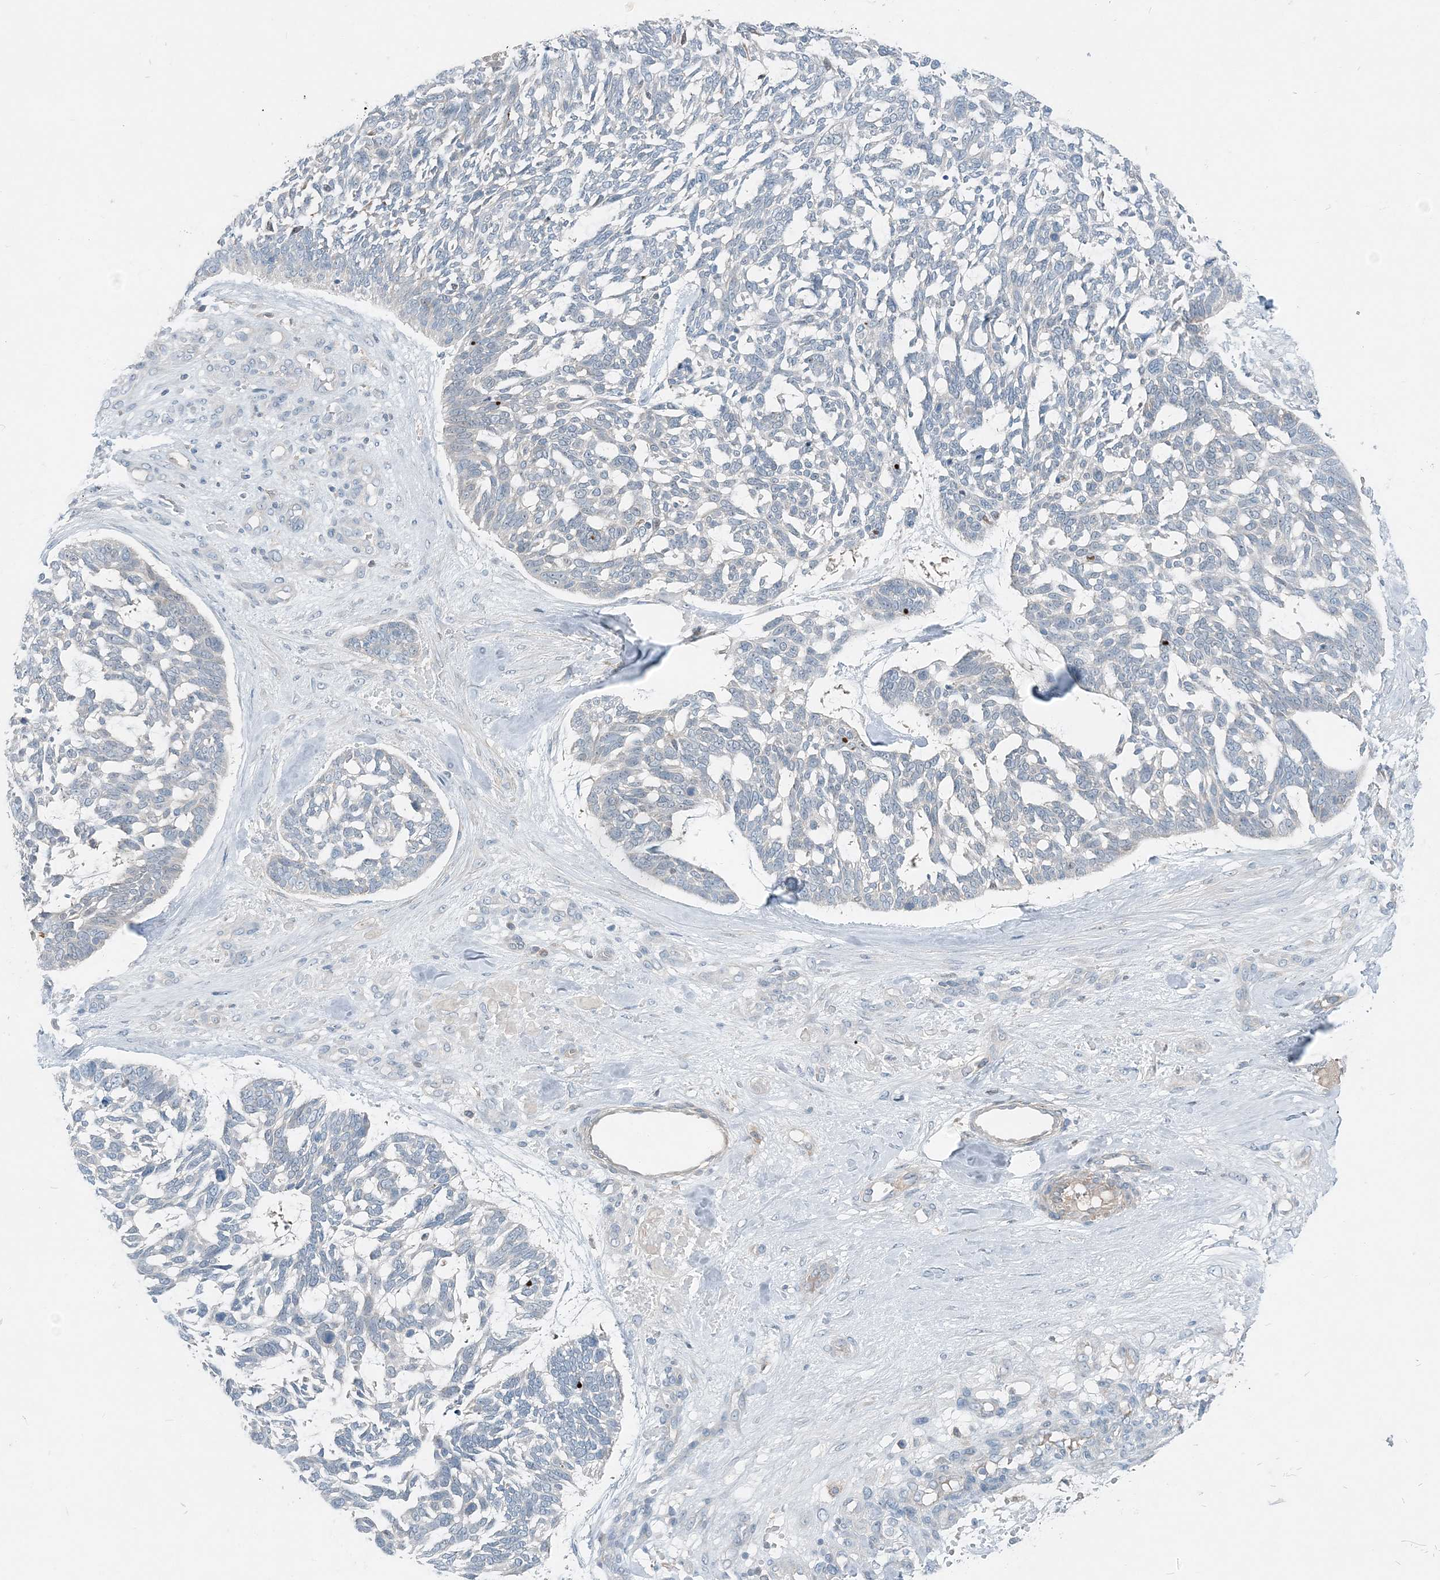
{"staining": {"intensity": "negative", "quantity": "none", "location": "none"}, "tissue": "skin cancer", "cell_type": "Tumor cells", "image_type": "cancer", "snomed": [{"axis": "morphology", "description": "Basal cell carcinoma"}, {"axis": "topography", "description": "Skin"}], "caption": "High power microscopy image of an IHC micrograph of skin cancer, revealing no significant staining in tumor cells. (DAB (3,3'-diaminobenzidine) immunohistochemistry, high magnification).", "gene": "ARMH1", "patient": {"sex": "male", "age": 88}}